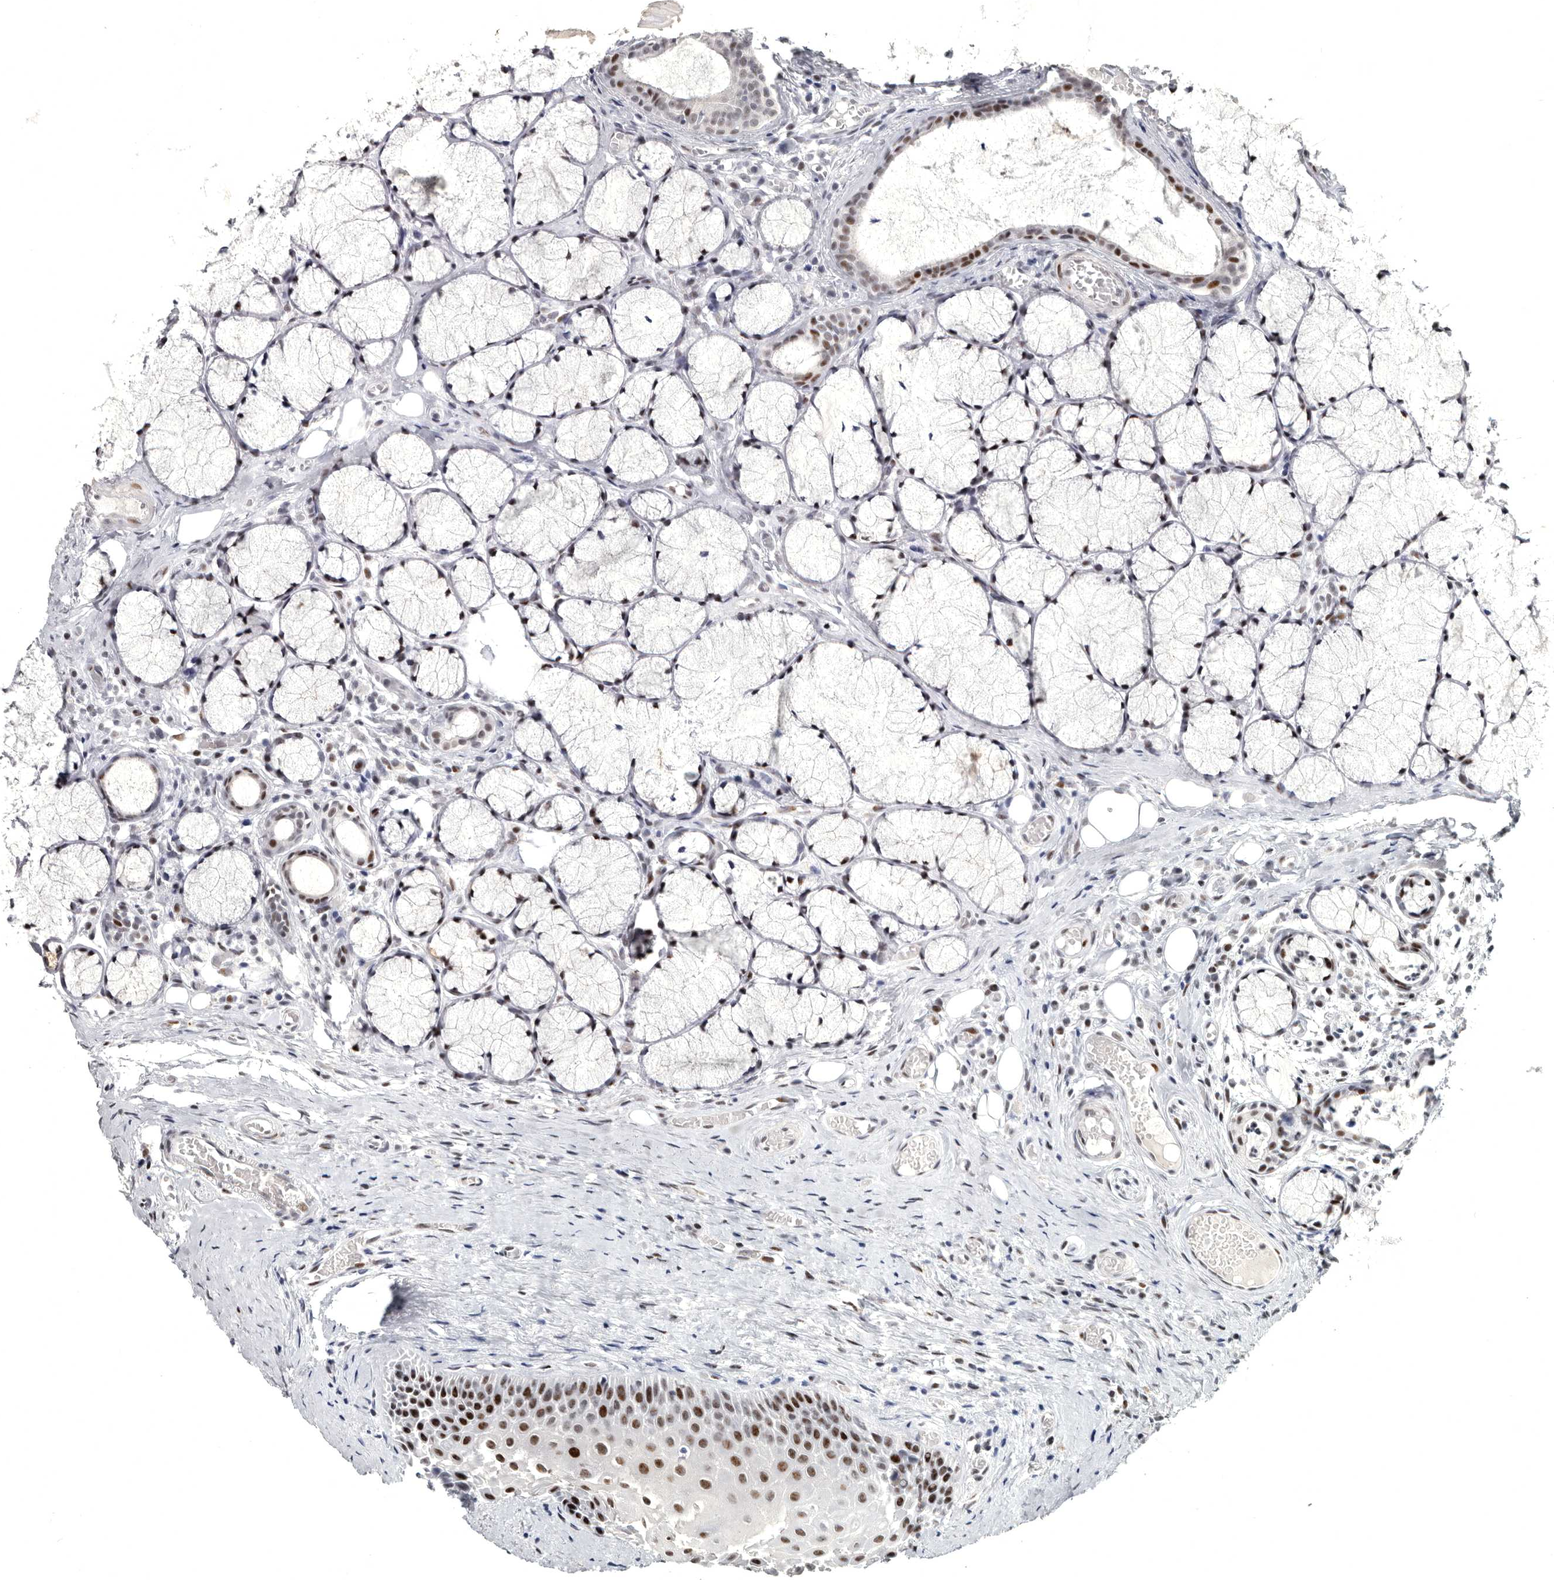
{"staining": {"intensity": "strong", "quantity": "25%-75%", "location": "nuclear"}, "tissue": "oral mucosa", "cell_type": "Squamous epithelial cells", "image_type": "normal", "snomed": [{"axis": "morphology", "description": "Normal tissue, NOS"}, {"axis": "topography", "description": "Oral tissue"}], "caption": "Immunohistochemical staining of unremarkable human oral mucosa reveals high levels of strong nuclear positivity in approximately 25%-75% of squamous epithelial cells.", "gene": "WRAP73", "patient": {"sex": "male", "age": 66}}